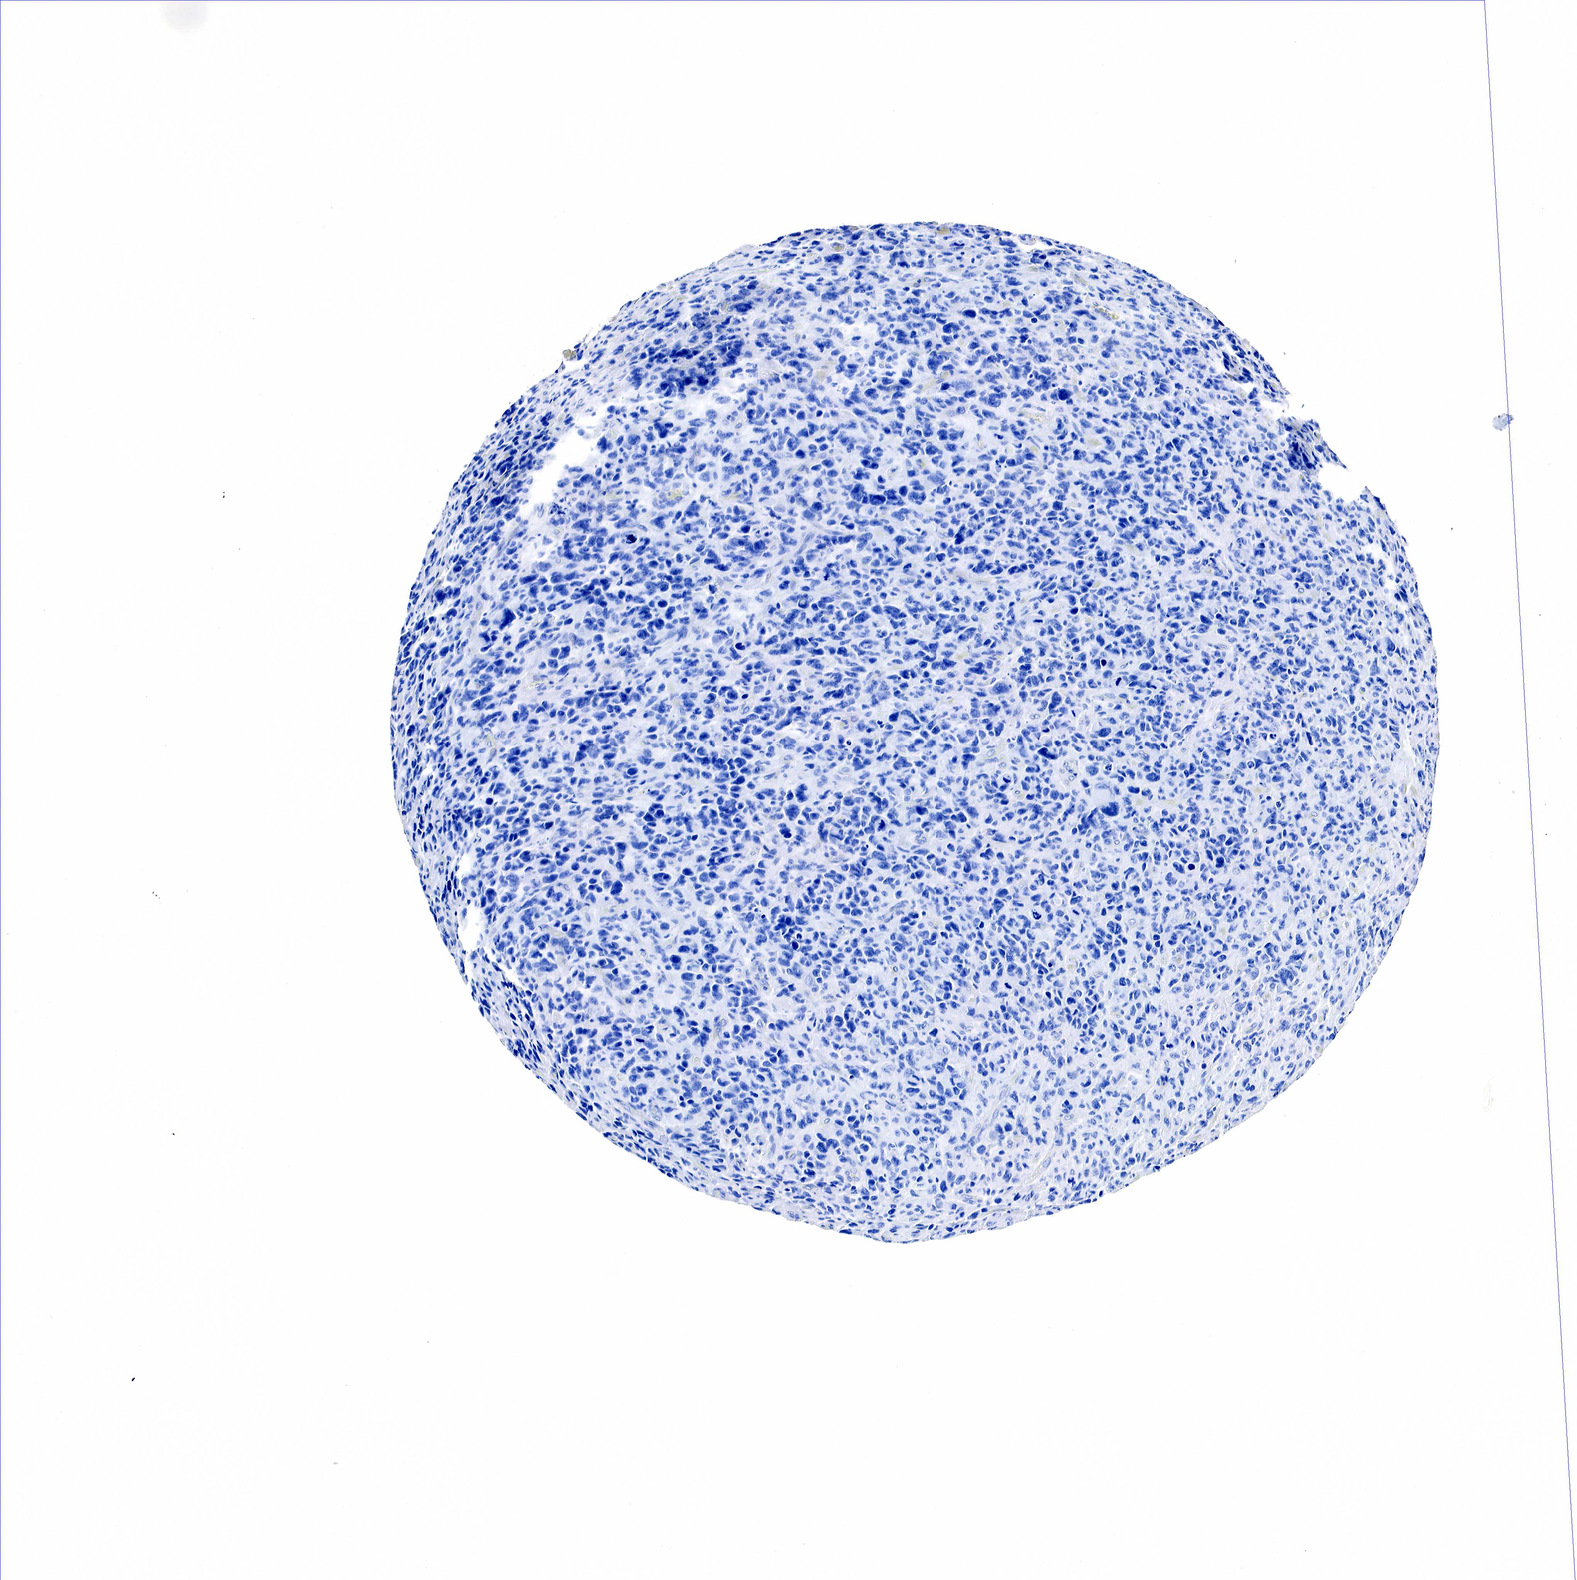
{"staining": {"intensity": "negative", "quantity": "none", "location": "none"}, "tissue": "glioma", "cell_type": "Tumor cells", "image_type": "cancer", "snomed": [{"axis": "morphology", "description": "Glioma, malignant, High grade"}, {"axis": "topography", "description": "Brain"}], "caption": "This is an IHC image of human high-grade glioma (malignant). There is no positivity in tumor cells.", "gene": "ACP3", "patient": {"sex": "female", "age": 60}}